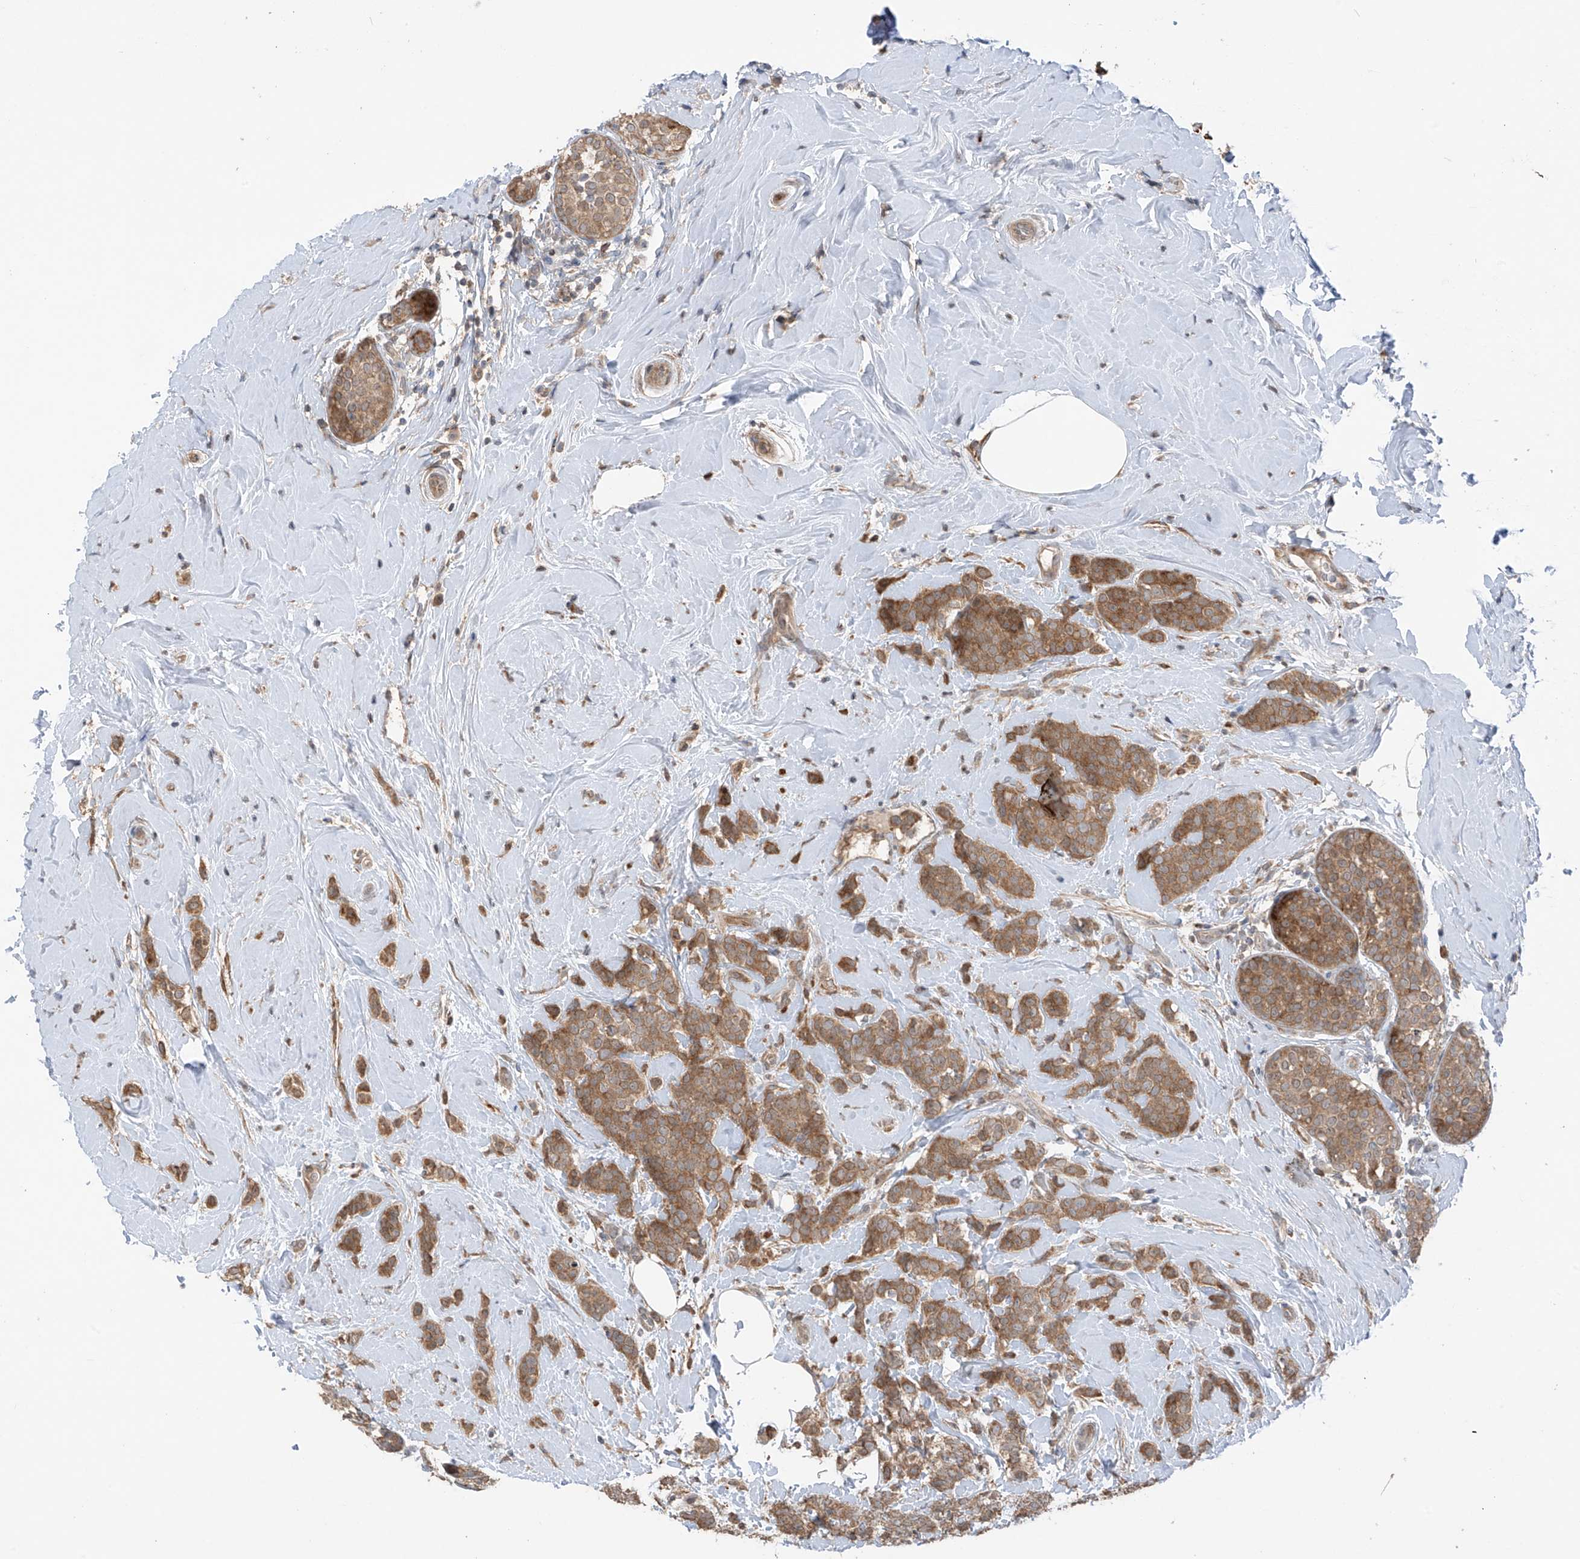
{"staining": {"intensity": "moderate", "quantity": ">75%", "location": "cytoplasmic/membranous"}, "tissue": "breast cancer", "cell_type": "Tumor cells", "image_type": "cancer", "snomed": [{"axis": "morphology", "description": "Lobular carcinoma, in situ"}, {"axis": "morphology", "description": "Lobular carcinoma"}, {"axis": "topography", "description": "Breast"}], "caption": "Immunohistochemistry (IHC) micrograph of breast cancer (lobular carcinoma) stained for a protein (brown), which exhibits medium levels of moderate cytoplasmic/membranous expression in approximately >75% of tumor cells.", "gene": "SAMD3", "patient": {"sex": "female", "age": 41}}